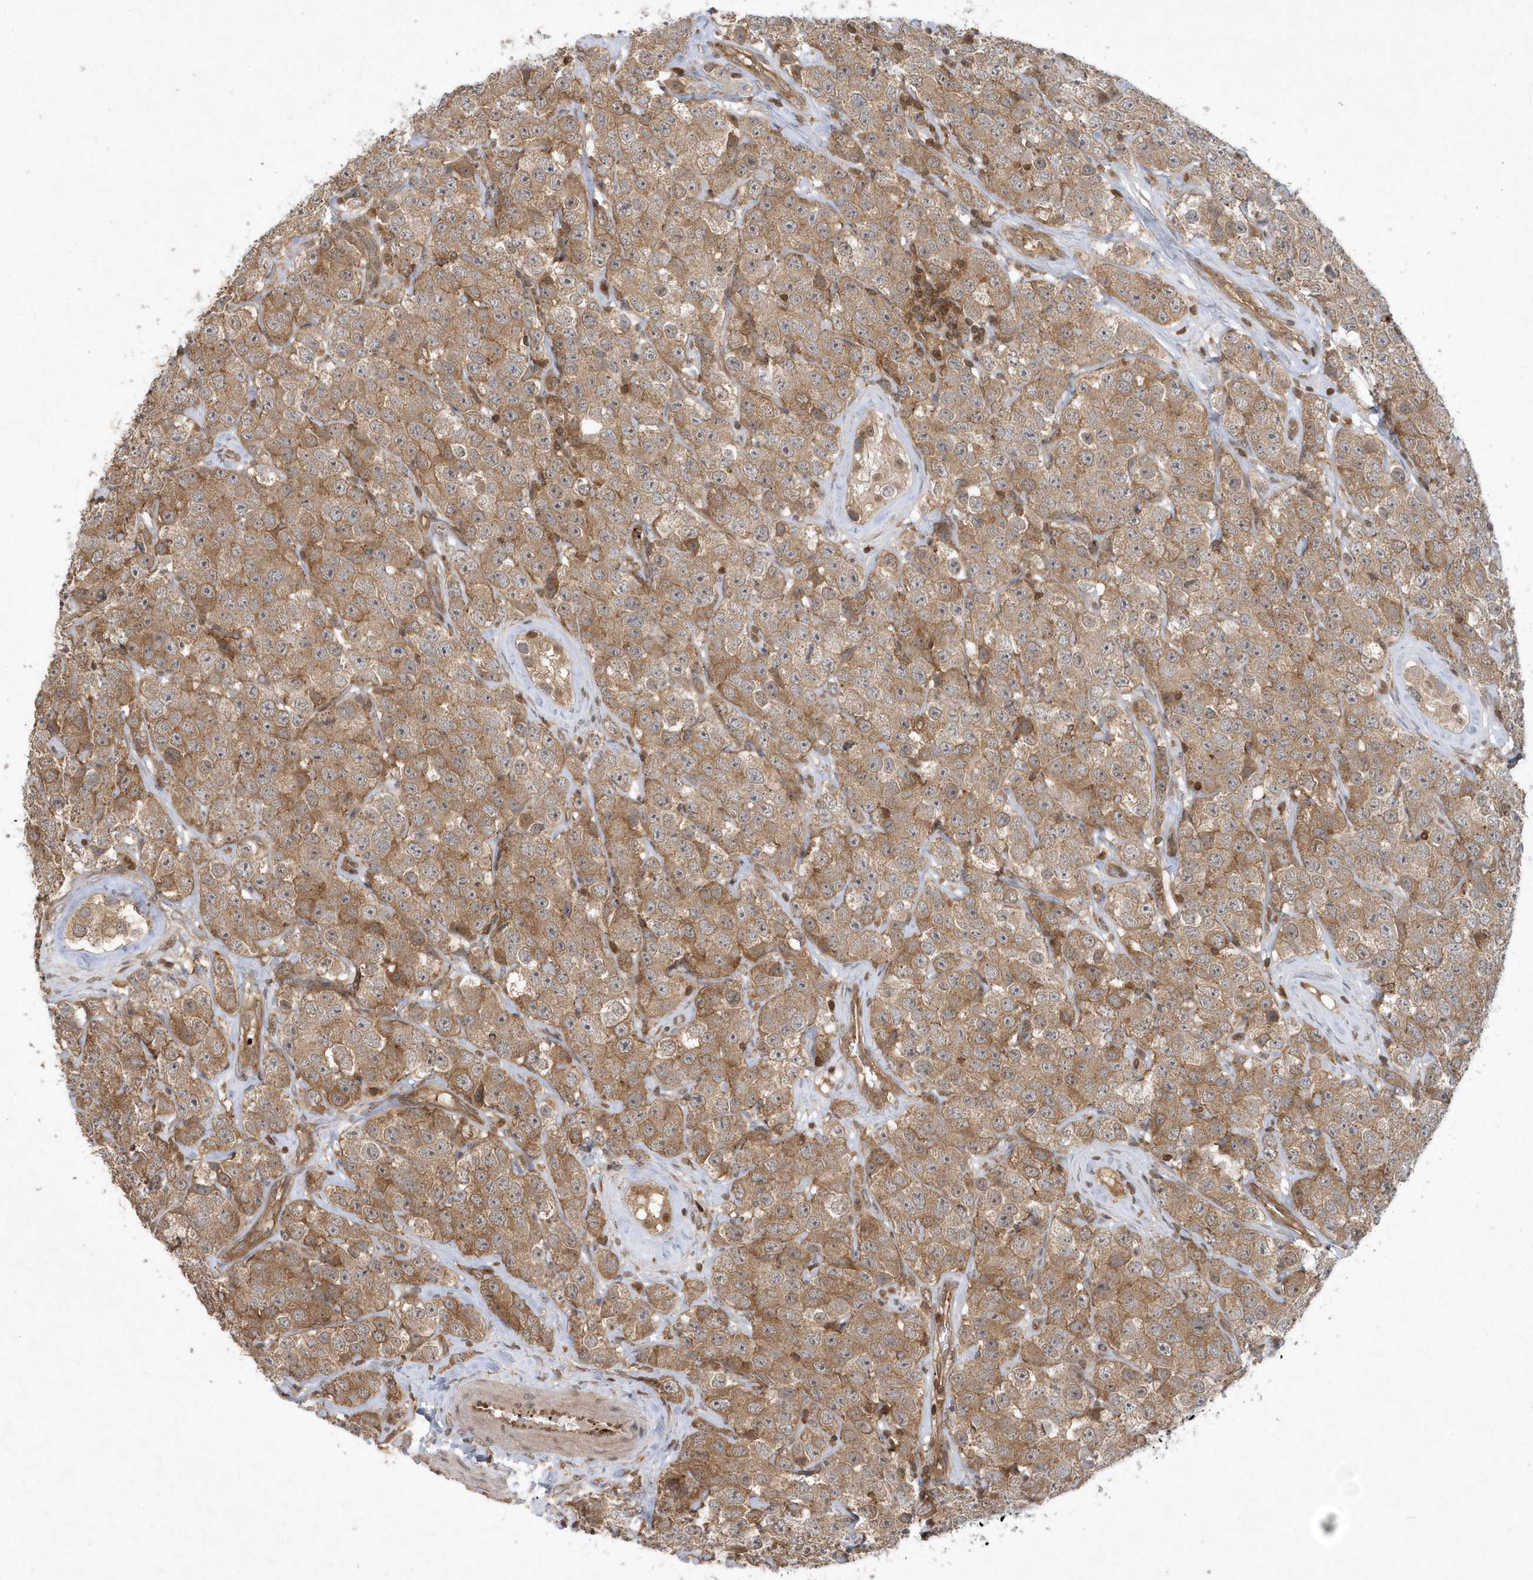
{"staining": {"intensity": "moderate", "quantity": ">75%", "location": "cytoplasmic/membranous"}, "tissue": "testis cancer", "cell_type": "Tumor cells", "image_type": "cancer", "snomed": [{"axis": "morphology", "description": "Seminoma, NOS"}, {"axis": "topography", "description": "Testis"}], "caption": "Protein analysis of testis cancer tissue reveals moderate cytoplasmic/membranous staining in approximately >75% of tumor cells.", "gene": "ACYP1", "patient": {"sex": "male", "age": 28}}